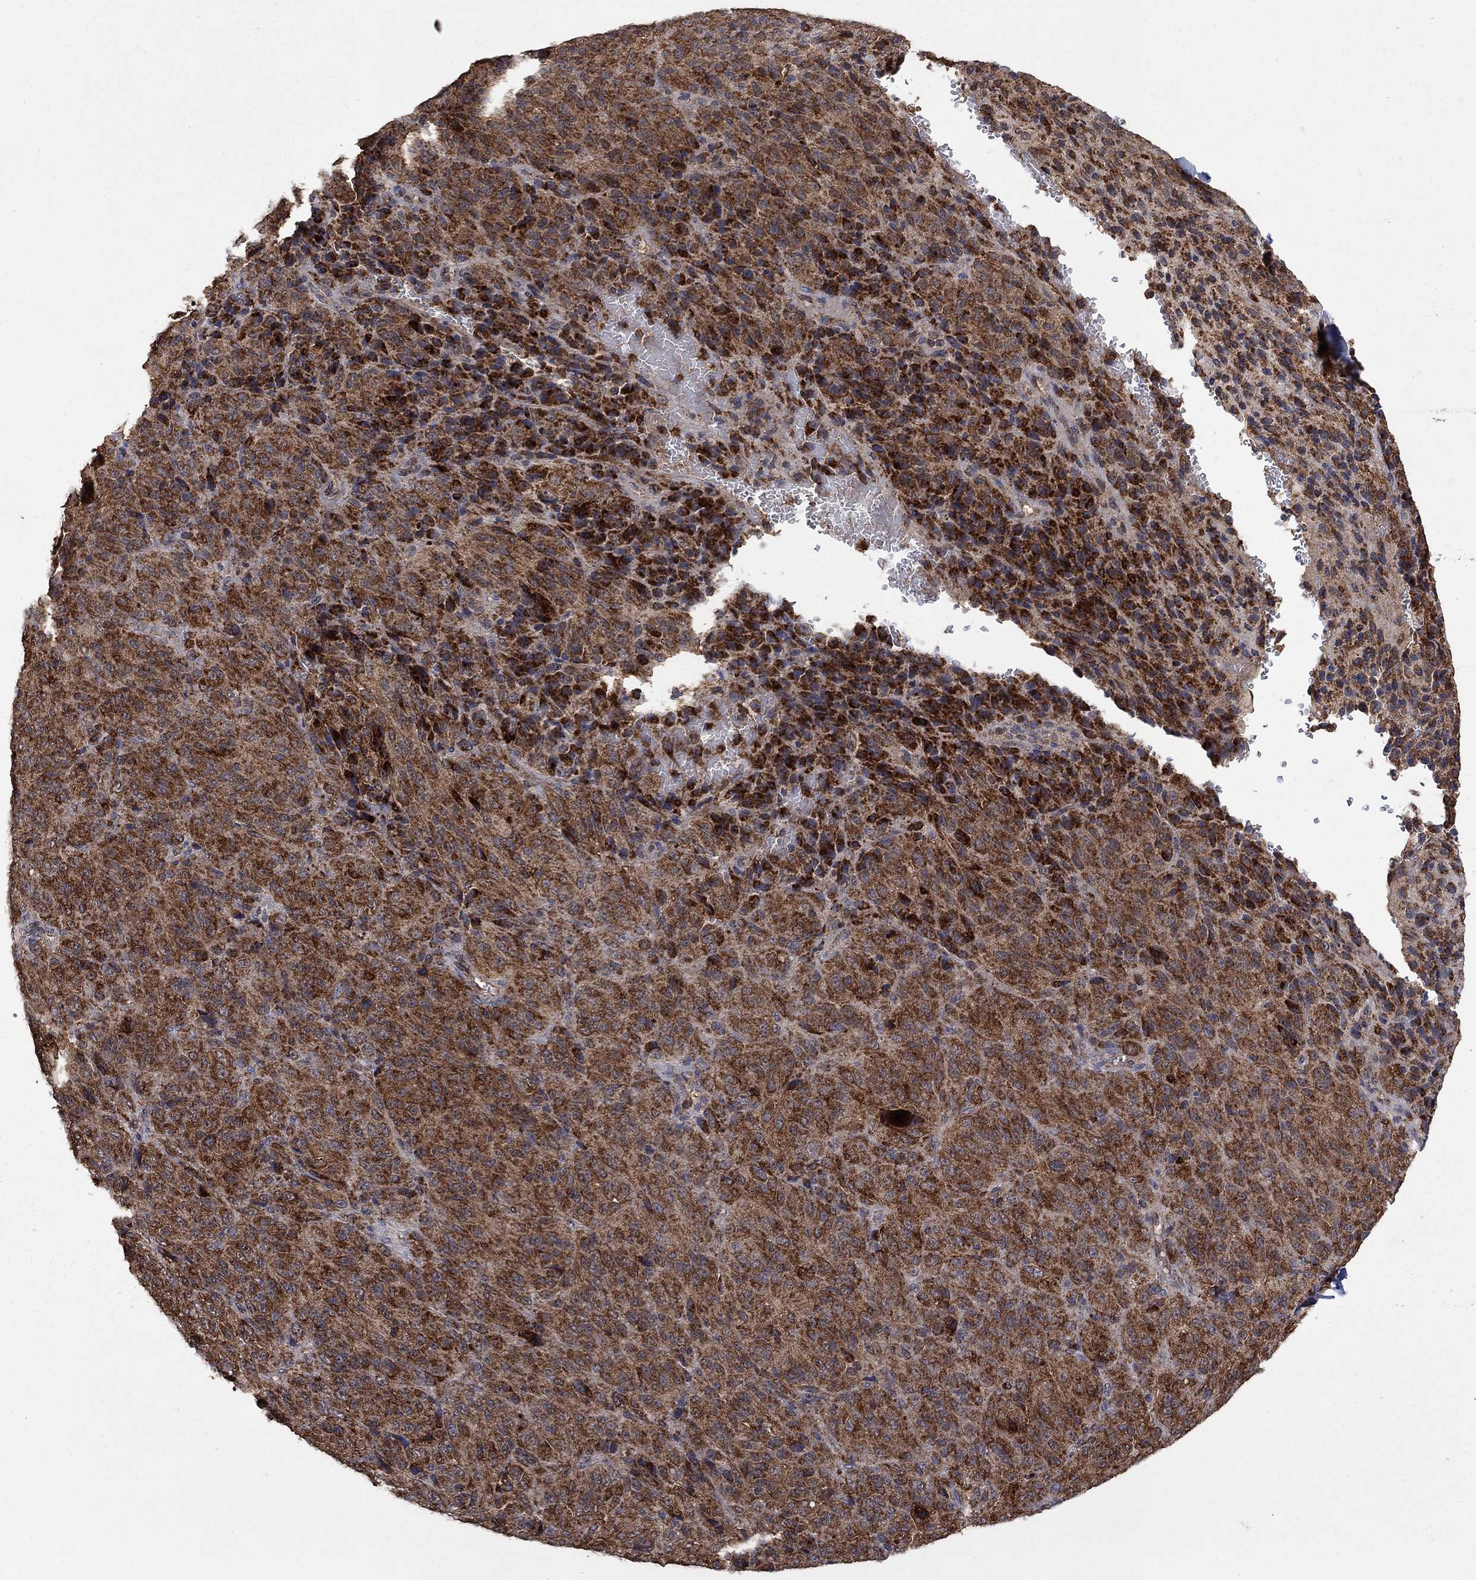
{"staining": {"intensity": "strong", "quantity": "25%-75%", "location": "cytoplasmic/membranous"}, "tissue": "melanoma", "cell_type": "Tumor cells", "image_type": "cancer", "snomed": [{"axis": "morphology", "description": "Malignant melanoma, Metastatic site"}, {"axis": "topography", "description": "Brain"}], "caption": "Immunohistochemistry histopathology image of melanoma stained for a protein (brown), which demonstrates high levels of strong cytoplasmic/membranous positivity in approximately 25%-75% of tumor cells.", "gene": "DPH1", "patient": {"sex": "female", "age": 56}}